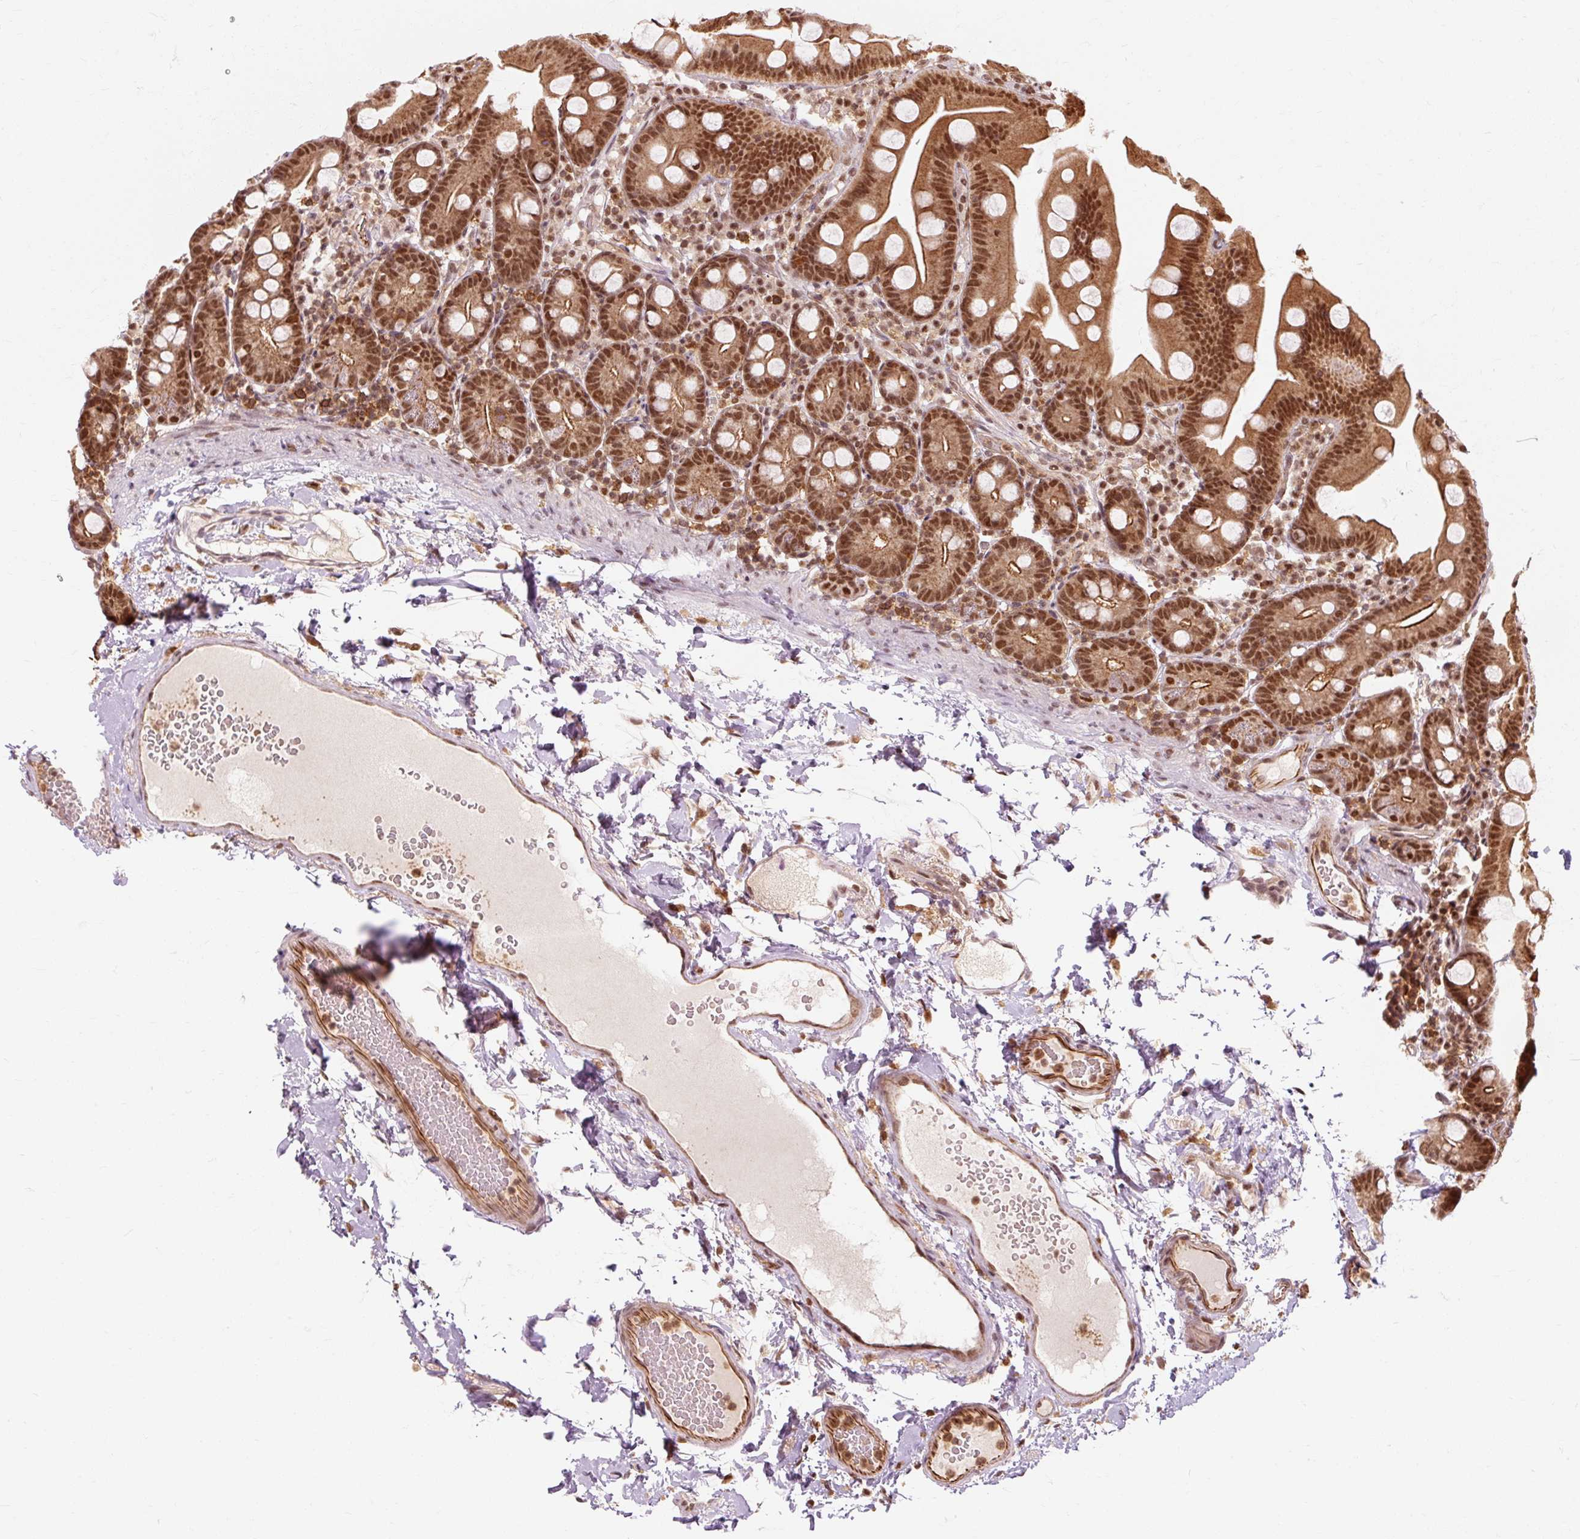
{"staining": {"intensity": "strong", "quantity": ">75%", "location": "cytoplasmic/membranous,nuclear"}, "tissue": "small intestine", "cell_type": "Glandular cells", "image_type": "normal", "snomed": [{"axis": "morphology", "description": "Normal tissue, NOS"}, {"axis": "topography", "description": "Small intestine"}], "caption": "A photomicrograph of human small intestine stained for a protein shows strong cytoplasmic/membranous,nuclear brown staining in glandular cells. (IHC, brightfield microscopy, high magnification).", "gene": "CSTF1", "patient": {"sex": "female", "age": 68}}